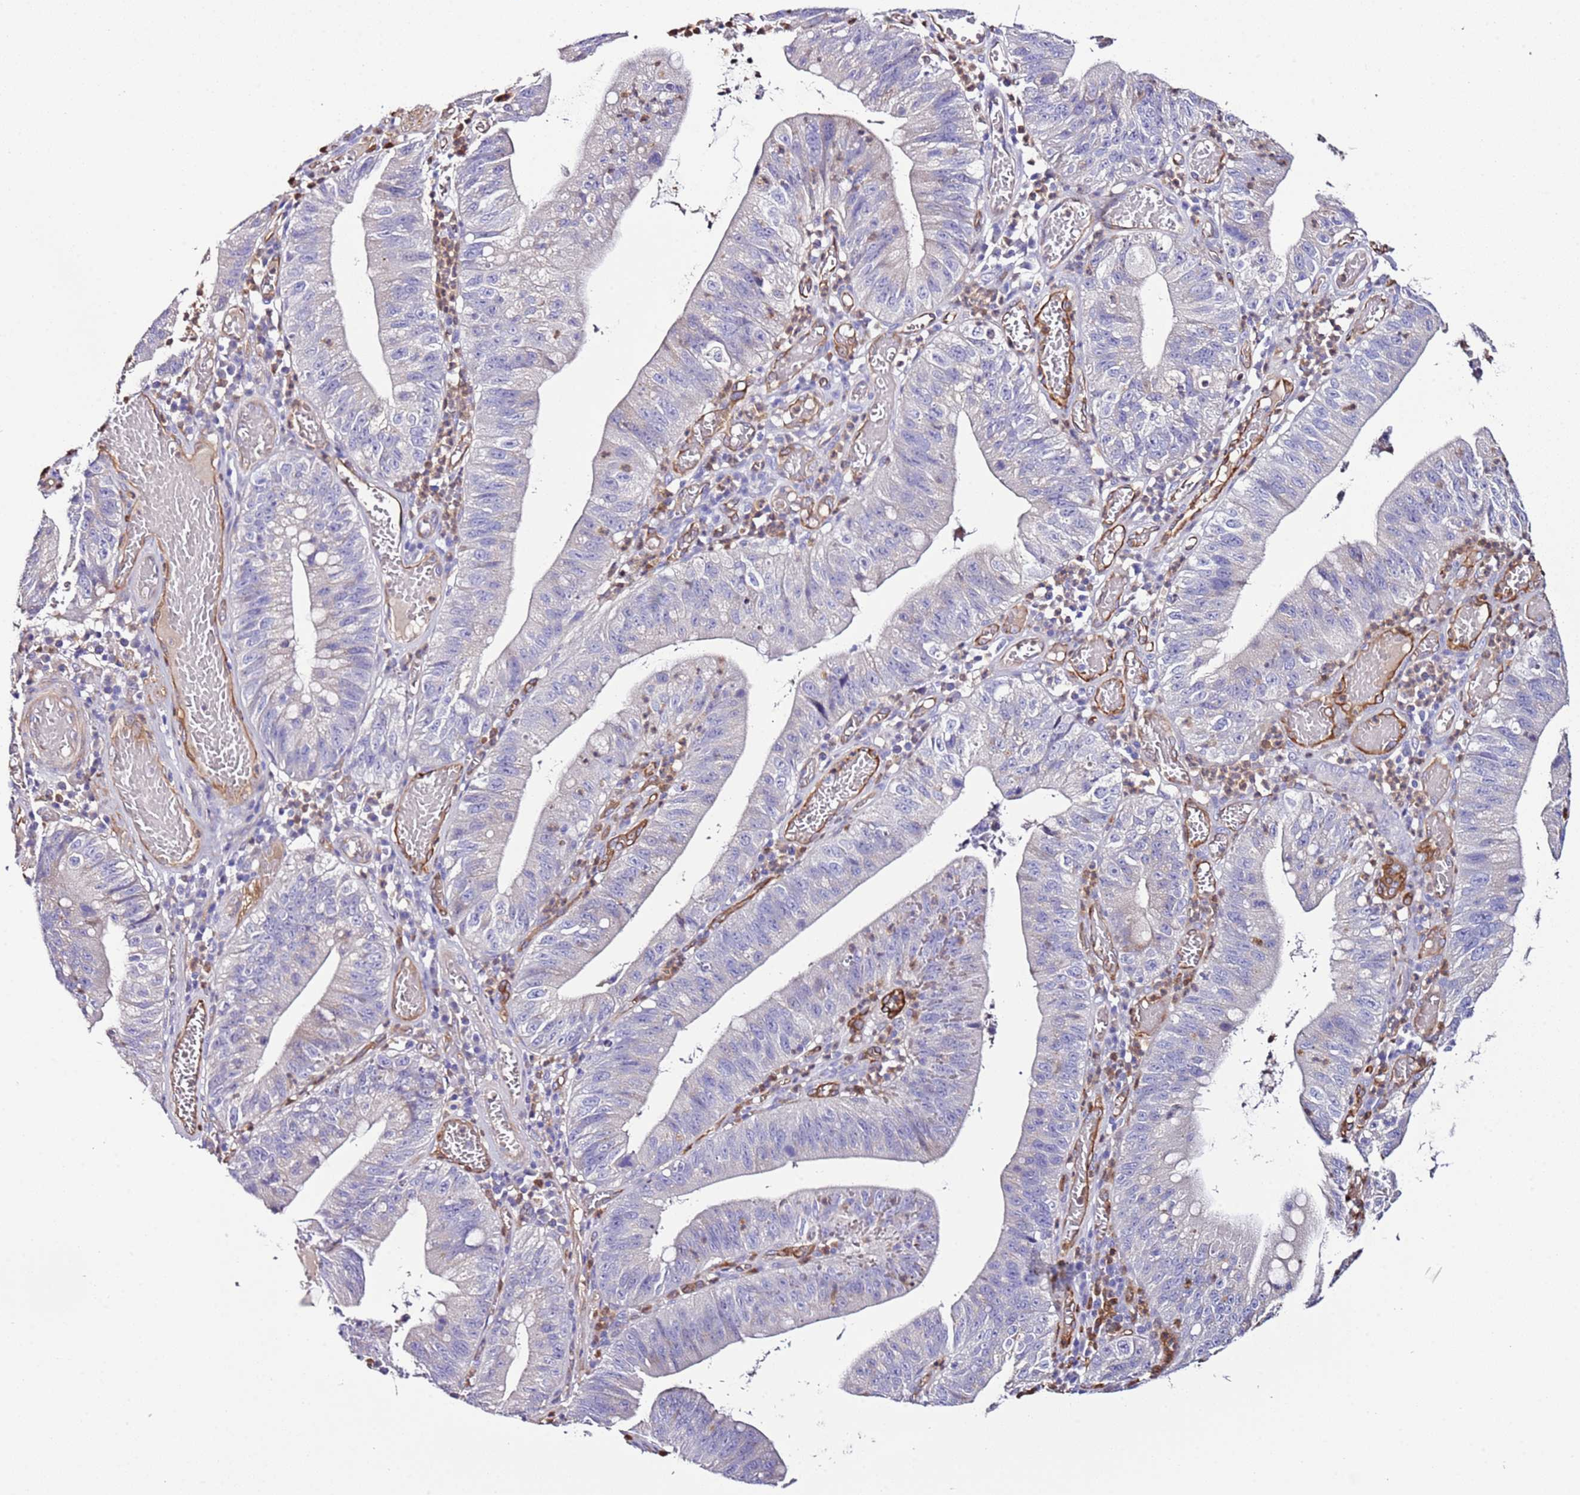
{"staining": {"intensity": "negative", "quantity": "none", "location": "none"}, "tissue": "stomach cancer", "cell_type": "Tumor cells", "image_type": "cancer", "snomed": [{"axis": "morphology", "description": "Adenocarcinoma, NOS"}, {"axis": "topography", "description": "Stomach"}], "caption": "Tumor cells show no significant protein positivity in stomach cancer (adenocarcinoma).", "gene": "FAM174C", "patient": {"sex": "male", "age": 59}}